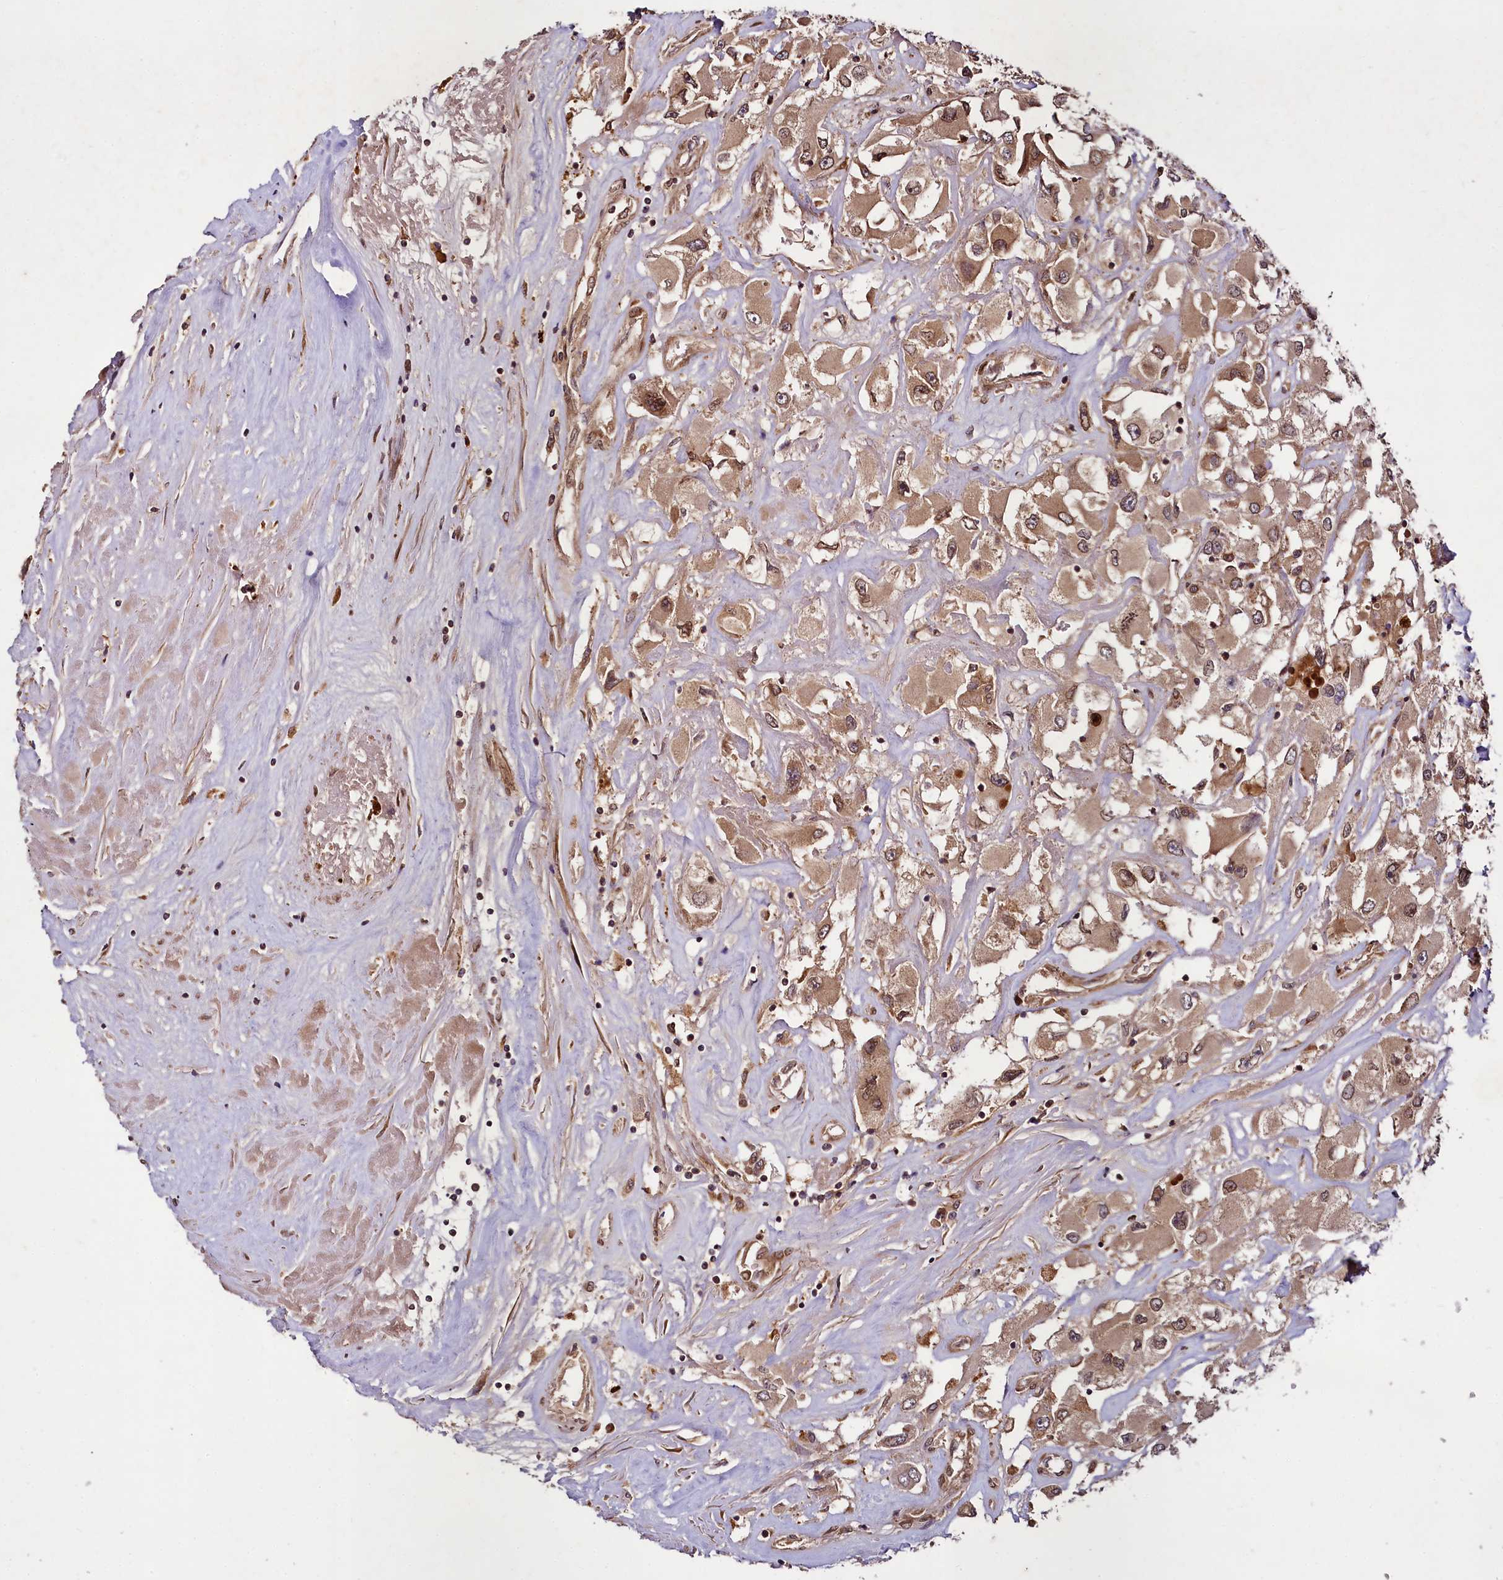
{"staining": {"intensity": "moderate", "quantity": ">75%", "location": "cytoplasmic/membranous,nuclear"}, "tissue": "renal cancer", "cell_type": "Tumor cells", "image_type": "cancer", "snomed": [{"axis": "morphology", "description": "Adenocarcinoma, NOS"}, {"axis": "topography", "description": "Kidney"}], "caption": "Adenocarcinoma (renal) was stained to show a protein in brown. There is medium levels of moderate cytoplasmic/membranous and nuclear expression in about >75% of tumor cells.", "gene": "DCP1B", "patient": {"sex": "female", "age": 52}}